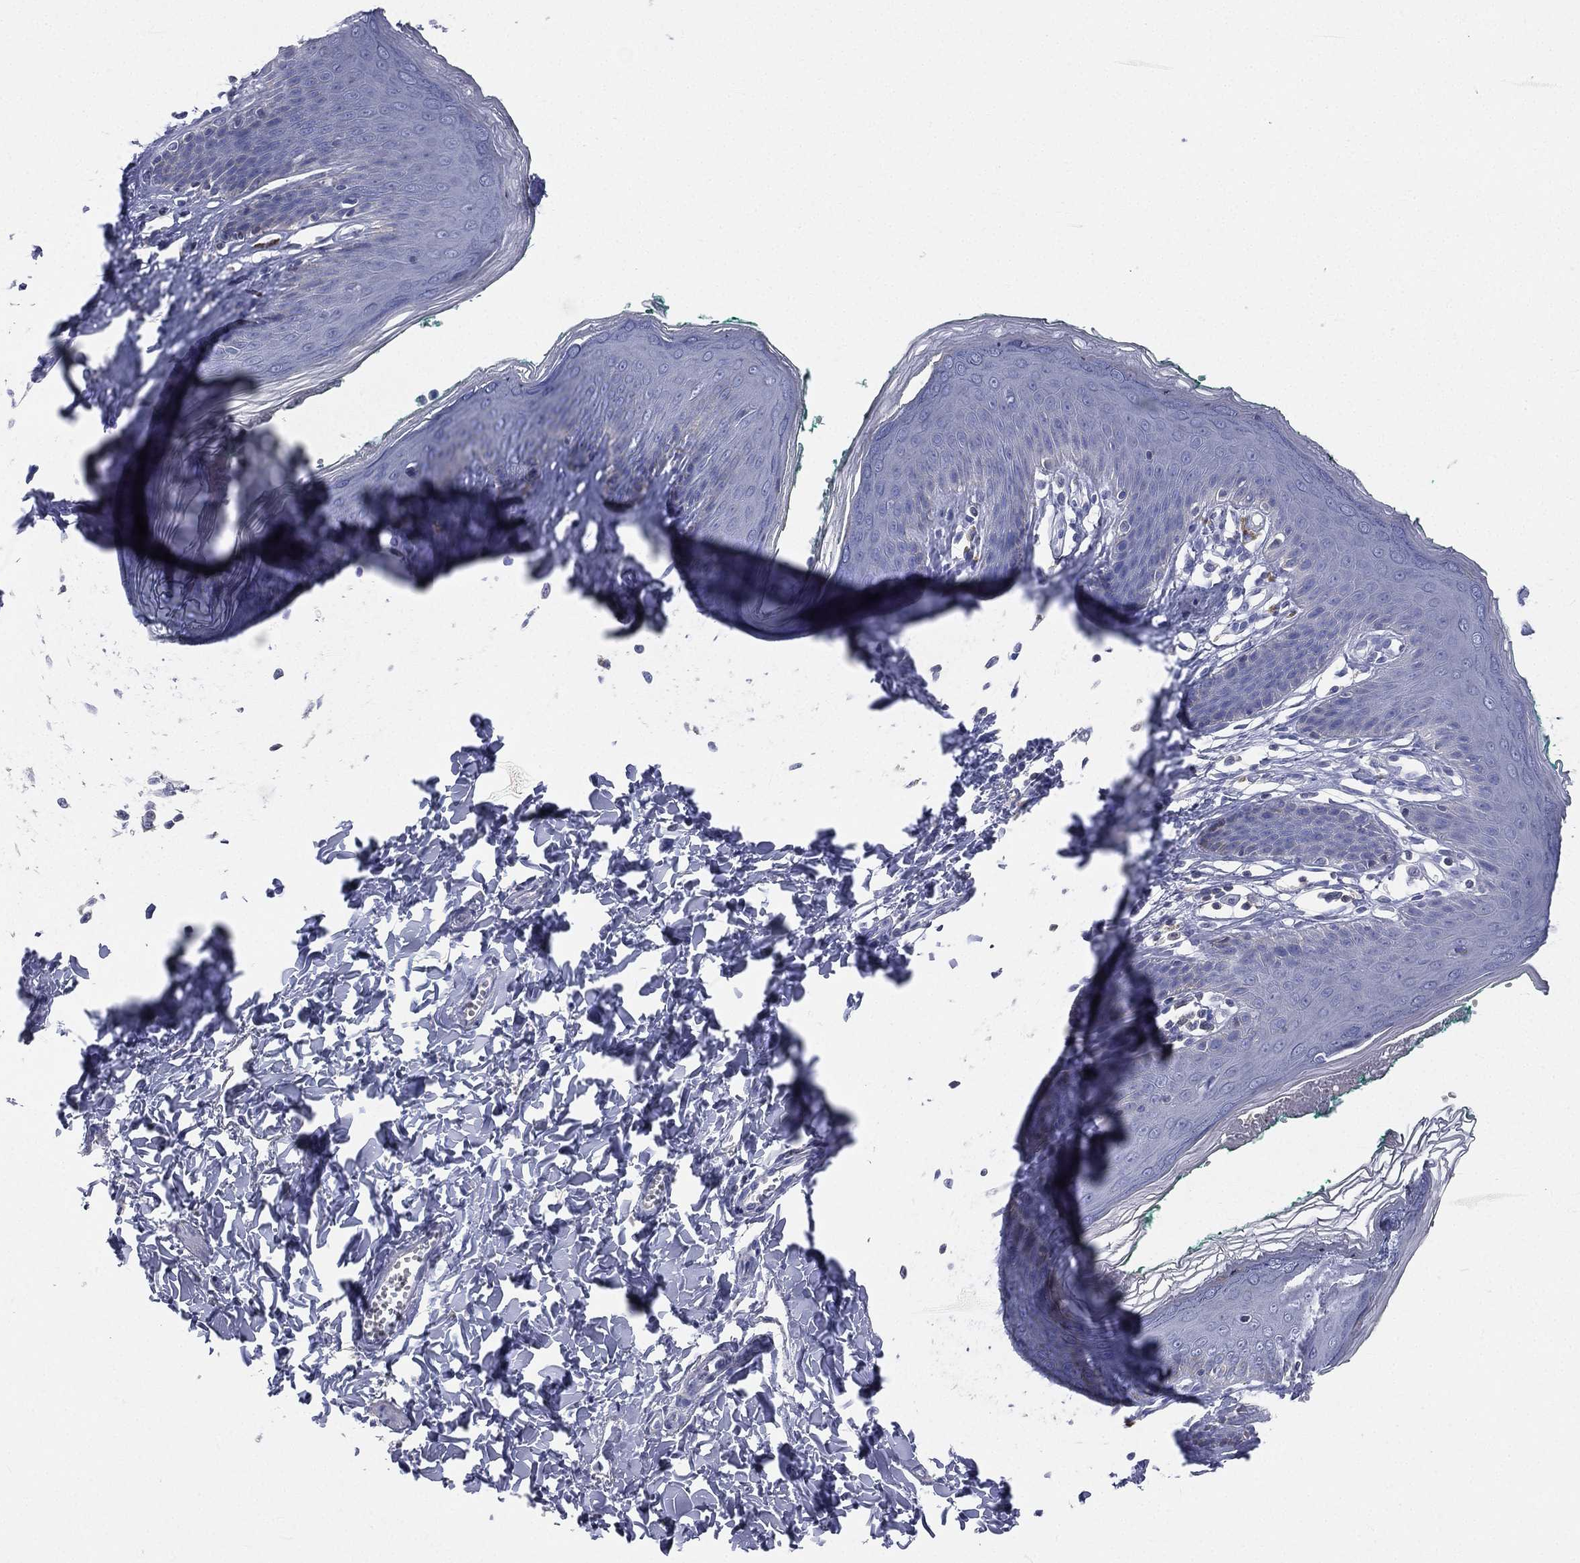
{"staining": {"intensity": "negative", "quantity": "none", "location": "none"}, "tissue": "skin", "cell_type": "Epidermal cells", "image_type": "normal", "snomed": [{"axis": "morphology", "description": "Normal tissue, NOS"}, {"axis": "topography", "description": "Vulva"}], "caption": "Immunohistochemistry histopathology image of unremarkable human skin stained for a protein (brown), which demonstrates no positivity in epidermal cells. The staining is performed using DAB brown chromogen with nuclei counter-stained in using hematoxylin.", "gene": "CD3D", "patient": {"sex": "female", "age": 66}}